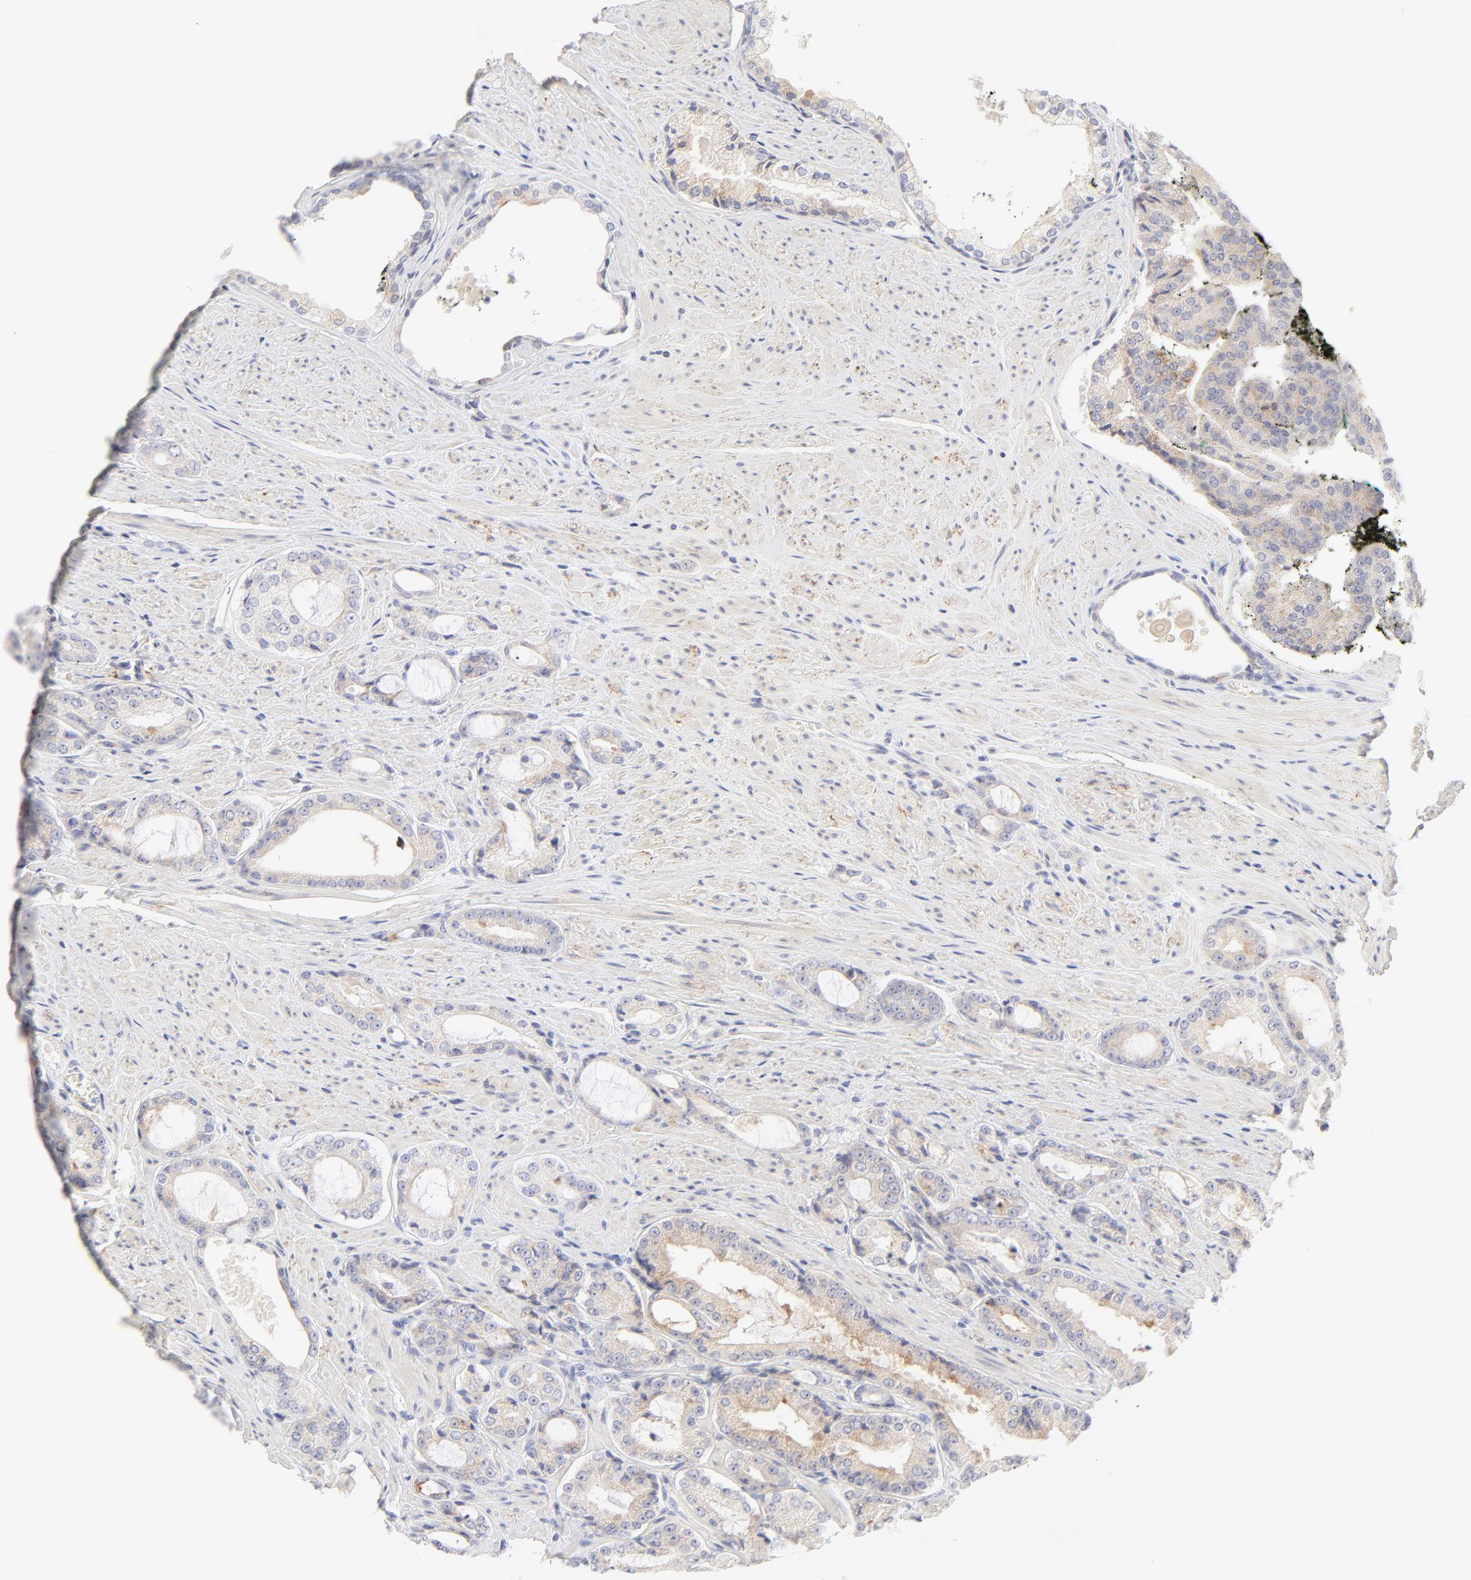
{"staining": {"intensity": "moderate", "quantity": "25%-75%", "location": "cytoplasmic/membranous"}, "tissue": "prostate cancer", "cell_type": "Tumor cells", "image_type": "cancer", "snomed": [{"axis": "morphology", "description": "Adenocarcinoma, Medium grade"}, {"axis": "topography", "description": "Prostate"}], "caption": "IHC (DAB (3,3'-diaminobenzidine)) staining of human adenocarcinoma (medium-grade) (prostate) shows moderate cytoplasmic/membranous protein expression in approximately 25%-75% of tumor cells. Nuclei are stained in blue.", "gene": "NPNT", "patient": {"sex": "male", "age": 60}}